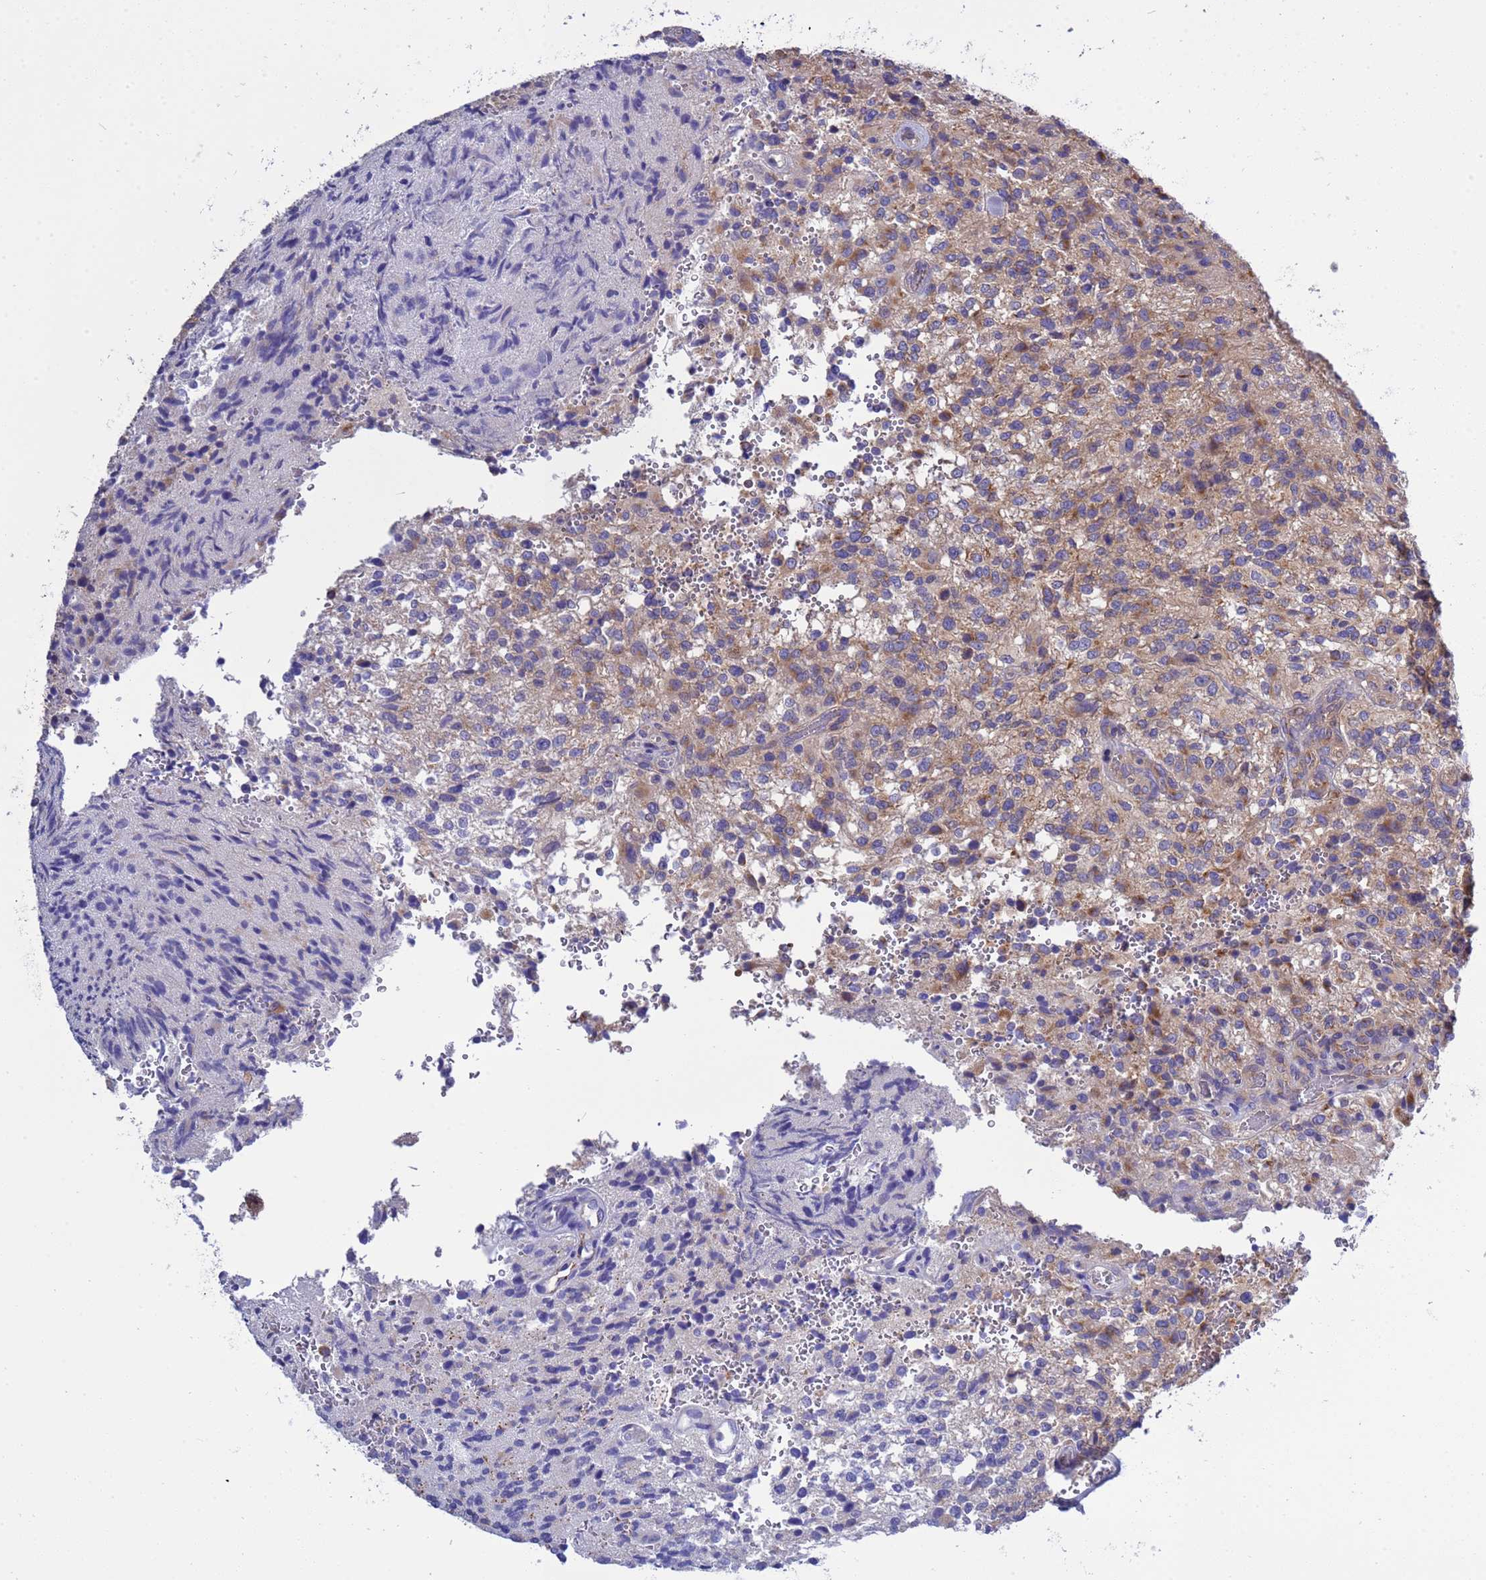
{"staining": {"intensity": "moderate", "quantity": "<25%", "location": "cytoplasmic/membranous"}, "tissue": "glioma", "cell_type": "Tumor cells", "image_type": "cancer", "snomed": [{"axis": "morphology", "description": "Normal tissue, NOS"}, {"axis": "morphology", "description": "Glioma, malignant, High grade"}, {"axis": "topography", "description": "Cerebral cortex"}], "caption": "The micrograph shows immunohistochemical staining of glioma. There is moderate cytoplasmic/membranous positivity is seen in about <25% of tumor cells.", "gene": "ANAPC1", "patient": {"sex": "male", "age": 56}}